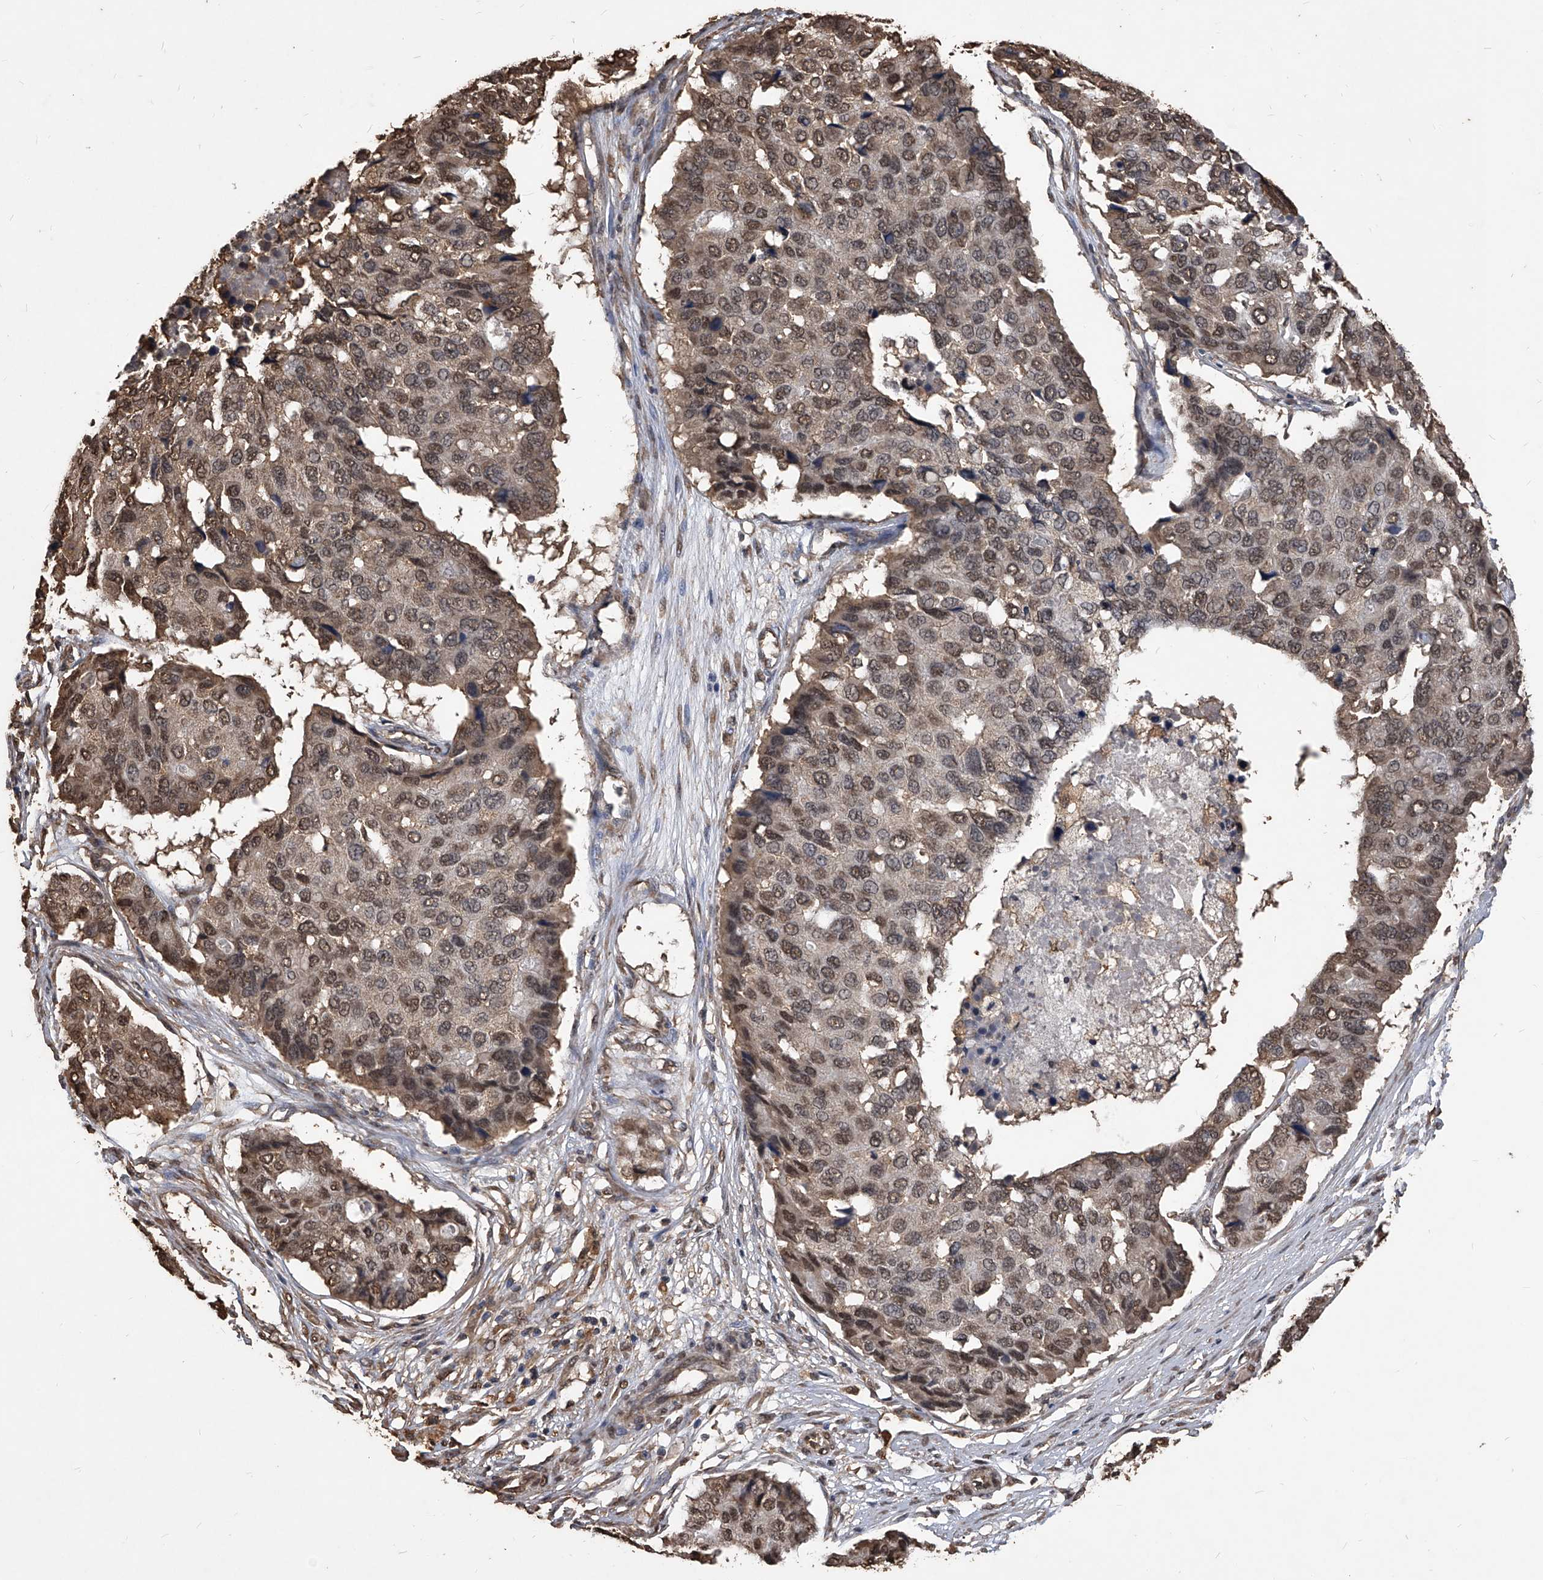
{"staining": {"intensity": "moderate", "quantity": ">75%", "location": "cytoplasmic/membranous,nuclear"}, "tissue": "pancreatic cancer", "cell_type": "Tumor cells", "image_type": "cancer", "snomed": [{"axis": "morphology", "description": "Adenocarcinoma, NOS"}, {"axis": "topography", "description": "Pancreas"}], "caption": "Immunohistochemical staining of human adenocarcinoma (pancreatic) shows medium levels of moderate cytoplasmic/membranous and nuclear protein positivity in about >75% of tumor cells. Using DAB (3,3'-diaminobenzidine) (brown) and hematoxylin (blue) stains, captured at high magnification using brightfield microscopy.", "gene": "FBXL4", "patient": {"sex": "male", "age": 50}}